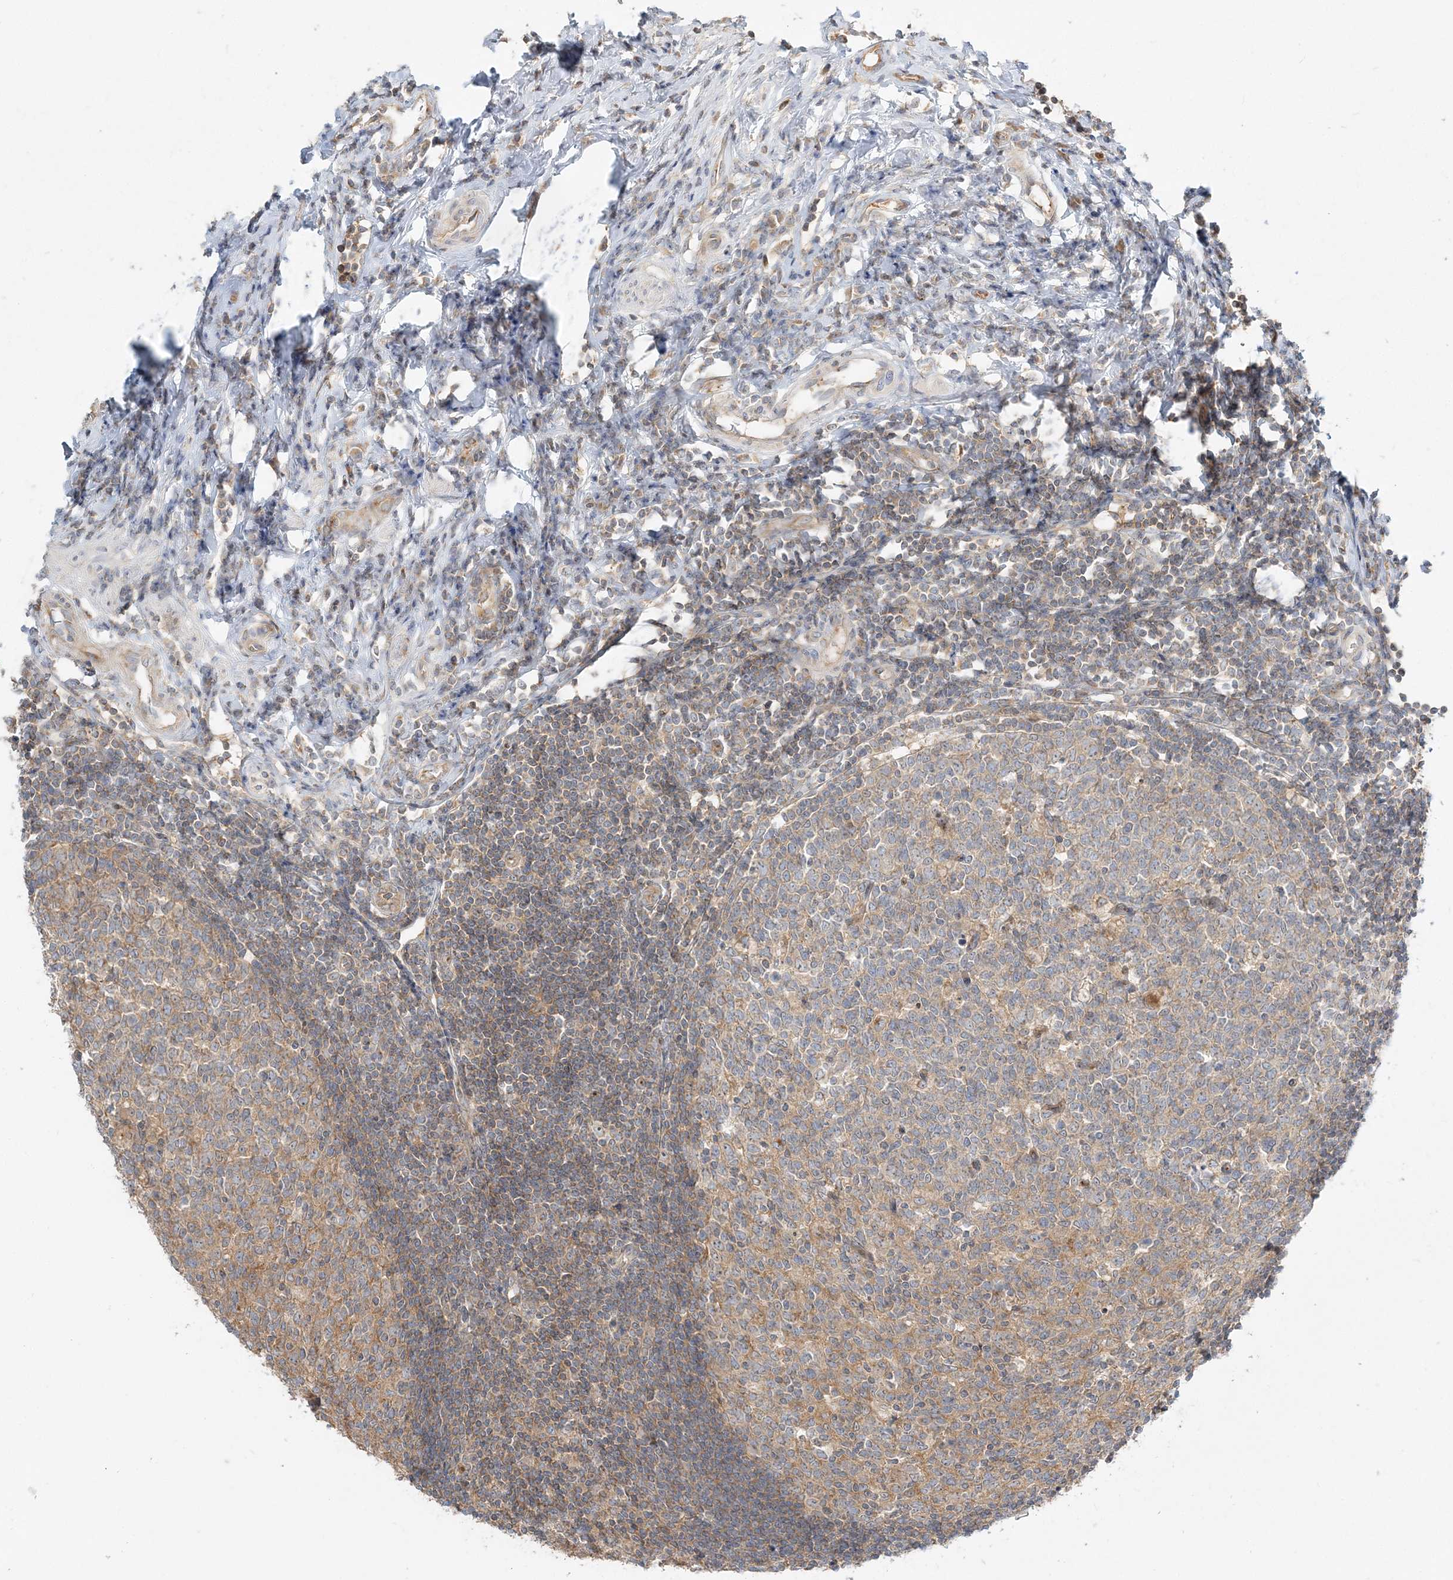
{"staining": {"intensity": "moderate", "quantity": ">75%", "location": "cytoplasmic/membranous"}, "tissue": "appendix", "cell_type": "Glandular cells", "image_type": "normal", "snomed": [{"axis": "morphology", "description": "Normal tissue, NOS"}, {"axis": "topography", "description": "Appendix"}], "caption": "Protein staining by immunohistochemistry reveals moderate cytoplasmic/membranous positivity in about >75% of glandular cells in normal appendix. (brown staining indicates protein expression, while blue staining denotes nuclei).", "gene": "AP1AR", "patient": {"sex": "female", "age": 54}}